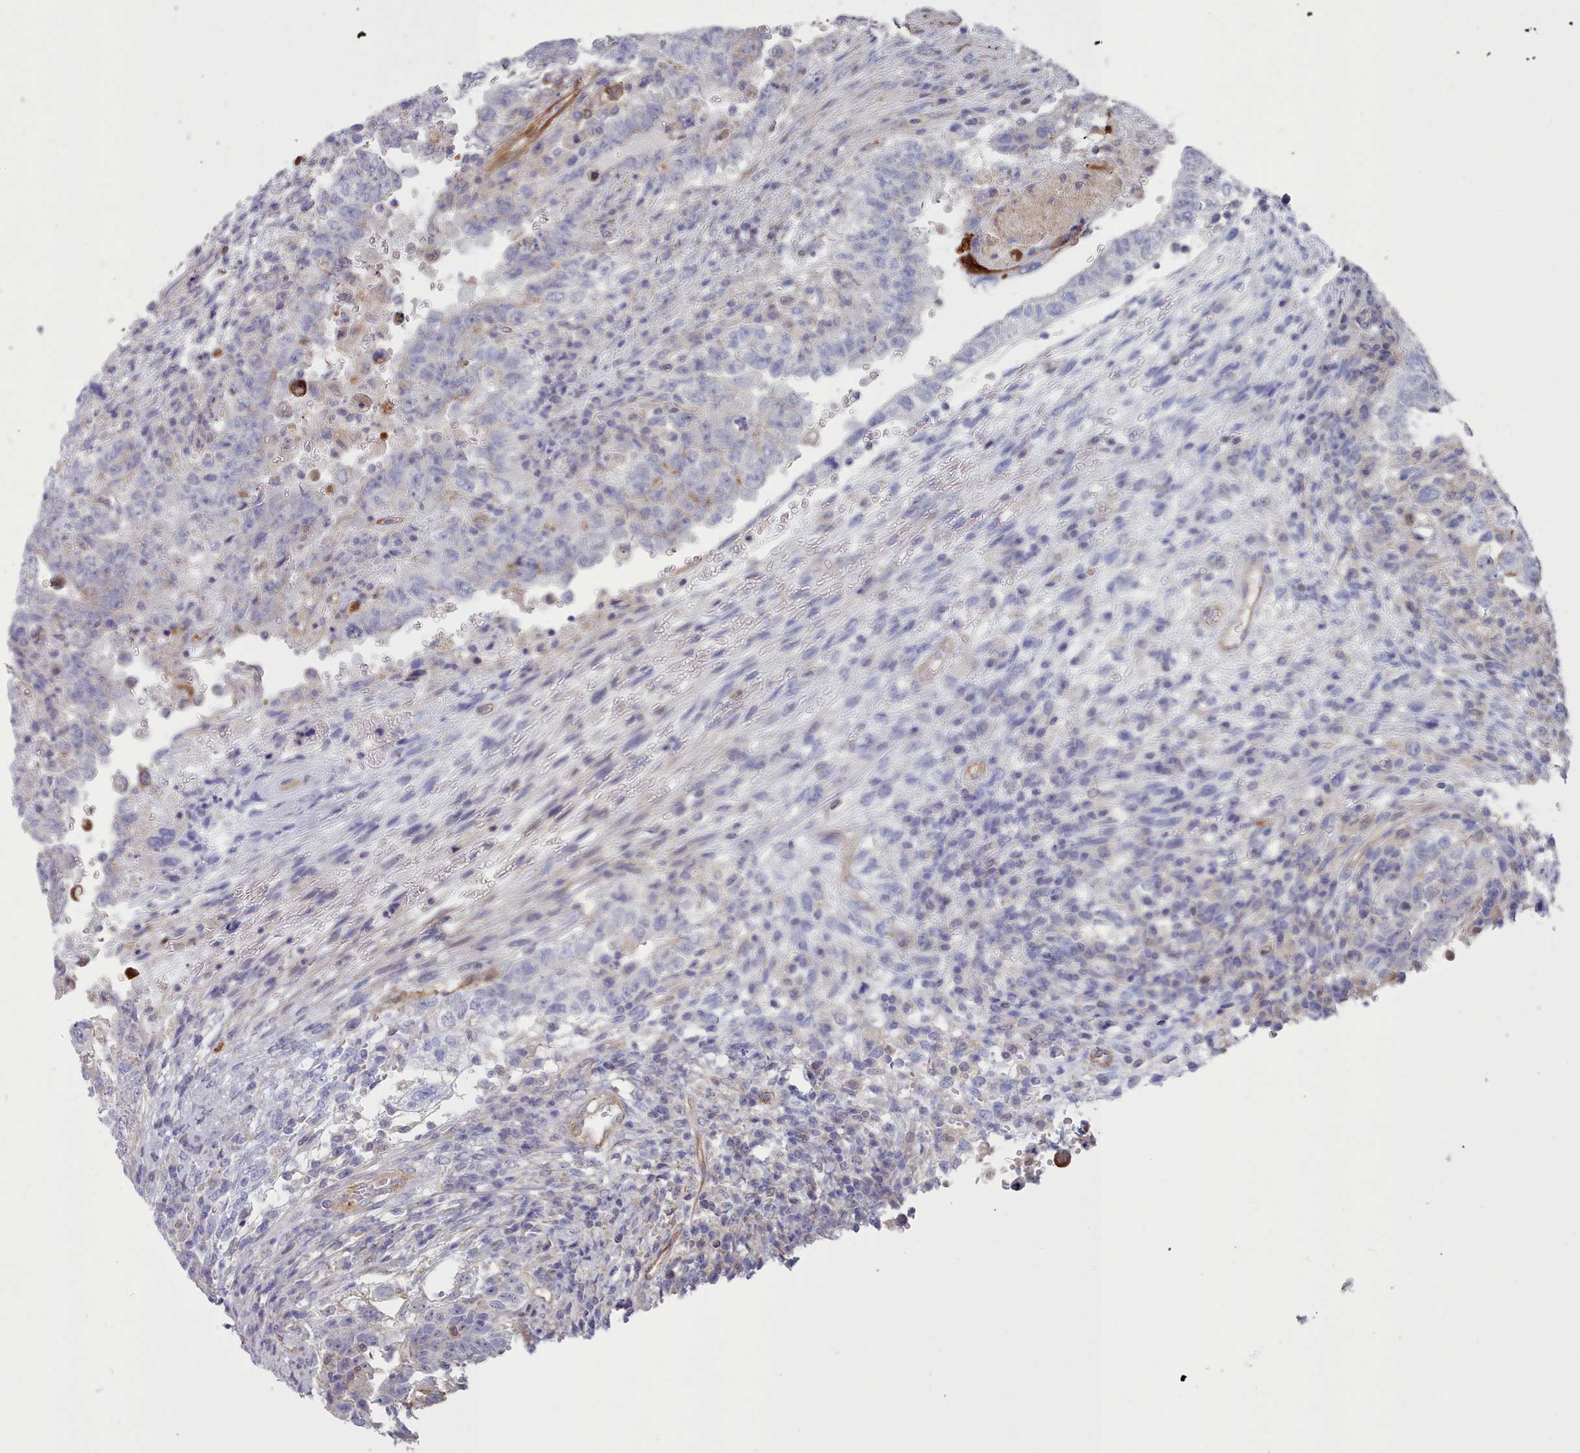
{"staining": {"intensity": "negative", "quantity": "none", "location": "none"}, "tissue": "testis cancer", "cell_type": "Tumor cells", "image_type": "cancer", "snomed": [{"axis": "morphology", "description": "Carcinoma, Embryonal, NOS"}, {"axis": "topography", "description": "Testis"}], "caption": "The immunohistochemistry micrograph has no significant expression in tumor cells of testis cancer (embryonal carcinoma) tissue. (DAB (3,3'-diaminobenzidine) immunohistochemistry (IHC), high magnification).", "gene": "G6PC1", "patient": {"sex": "male", "age": 26}}